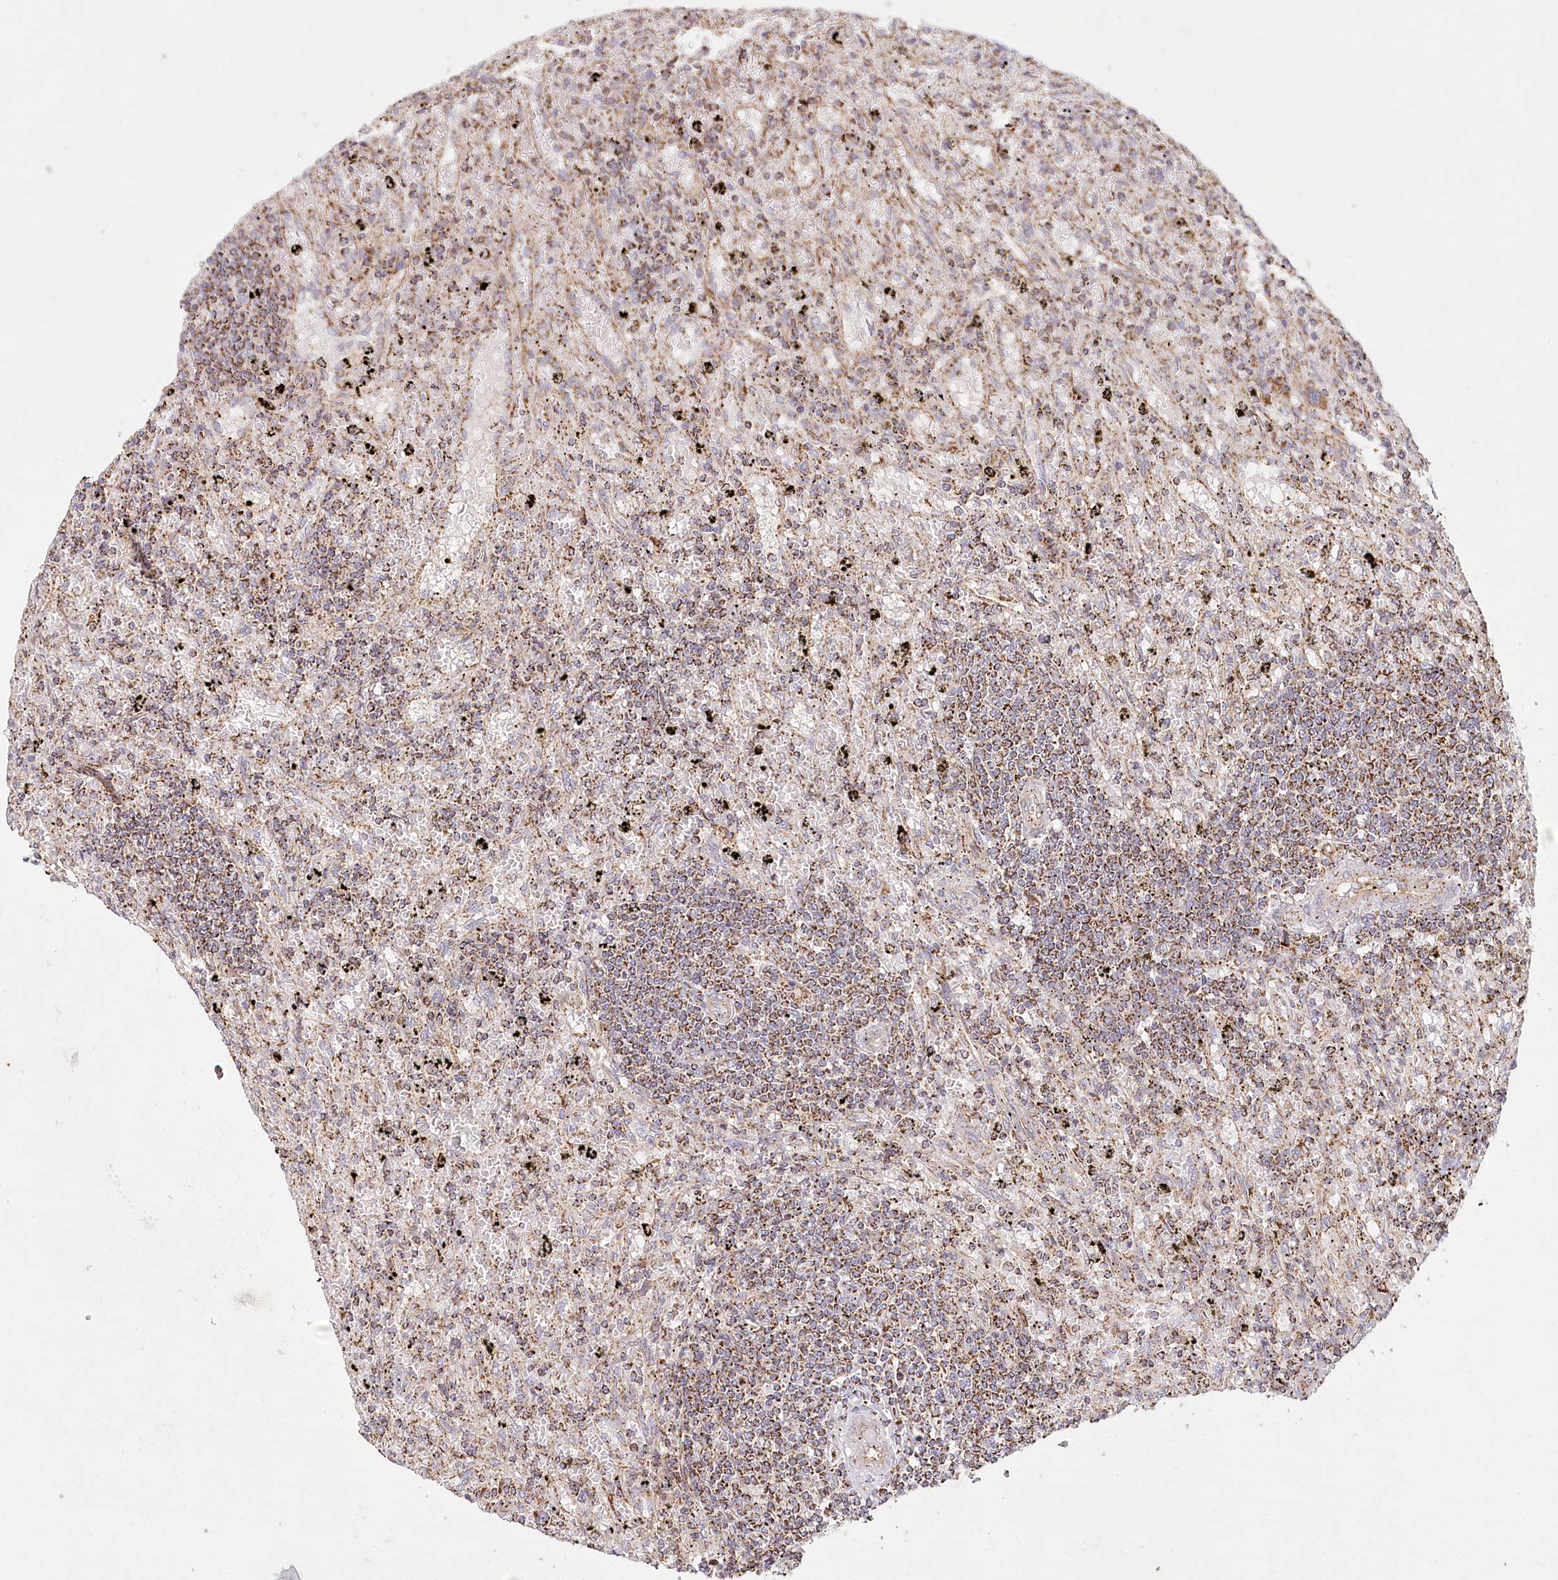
{"staining": {"intensity": "moderate", "quantity": ">75%", "location": "cytoplasmic/membranous"}, "tissue": "lymphoma", "cell_type": "Tumor cells", "image_type": "cancer", "snomed": [{"axis": "morphology", "description": "Malignant lymphoma, non-Hodgkin's type, Low grade"}, {"axis": "topography", "description": "Spleen"}], "caption": "DAB immunohistochemical staining of lymphoma shows moderate cytoplasmic/membranous protein expression in approximately >75% of tumor cells.", "gene": "UMPS", "patient": {"sex": "male", "age": 76}}